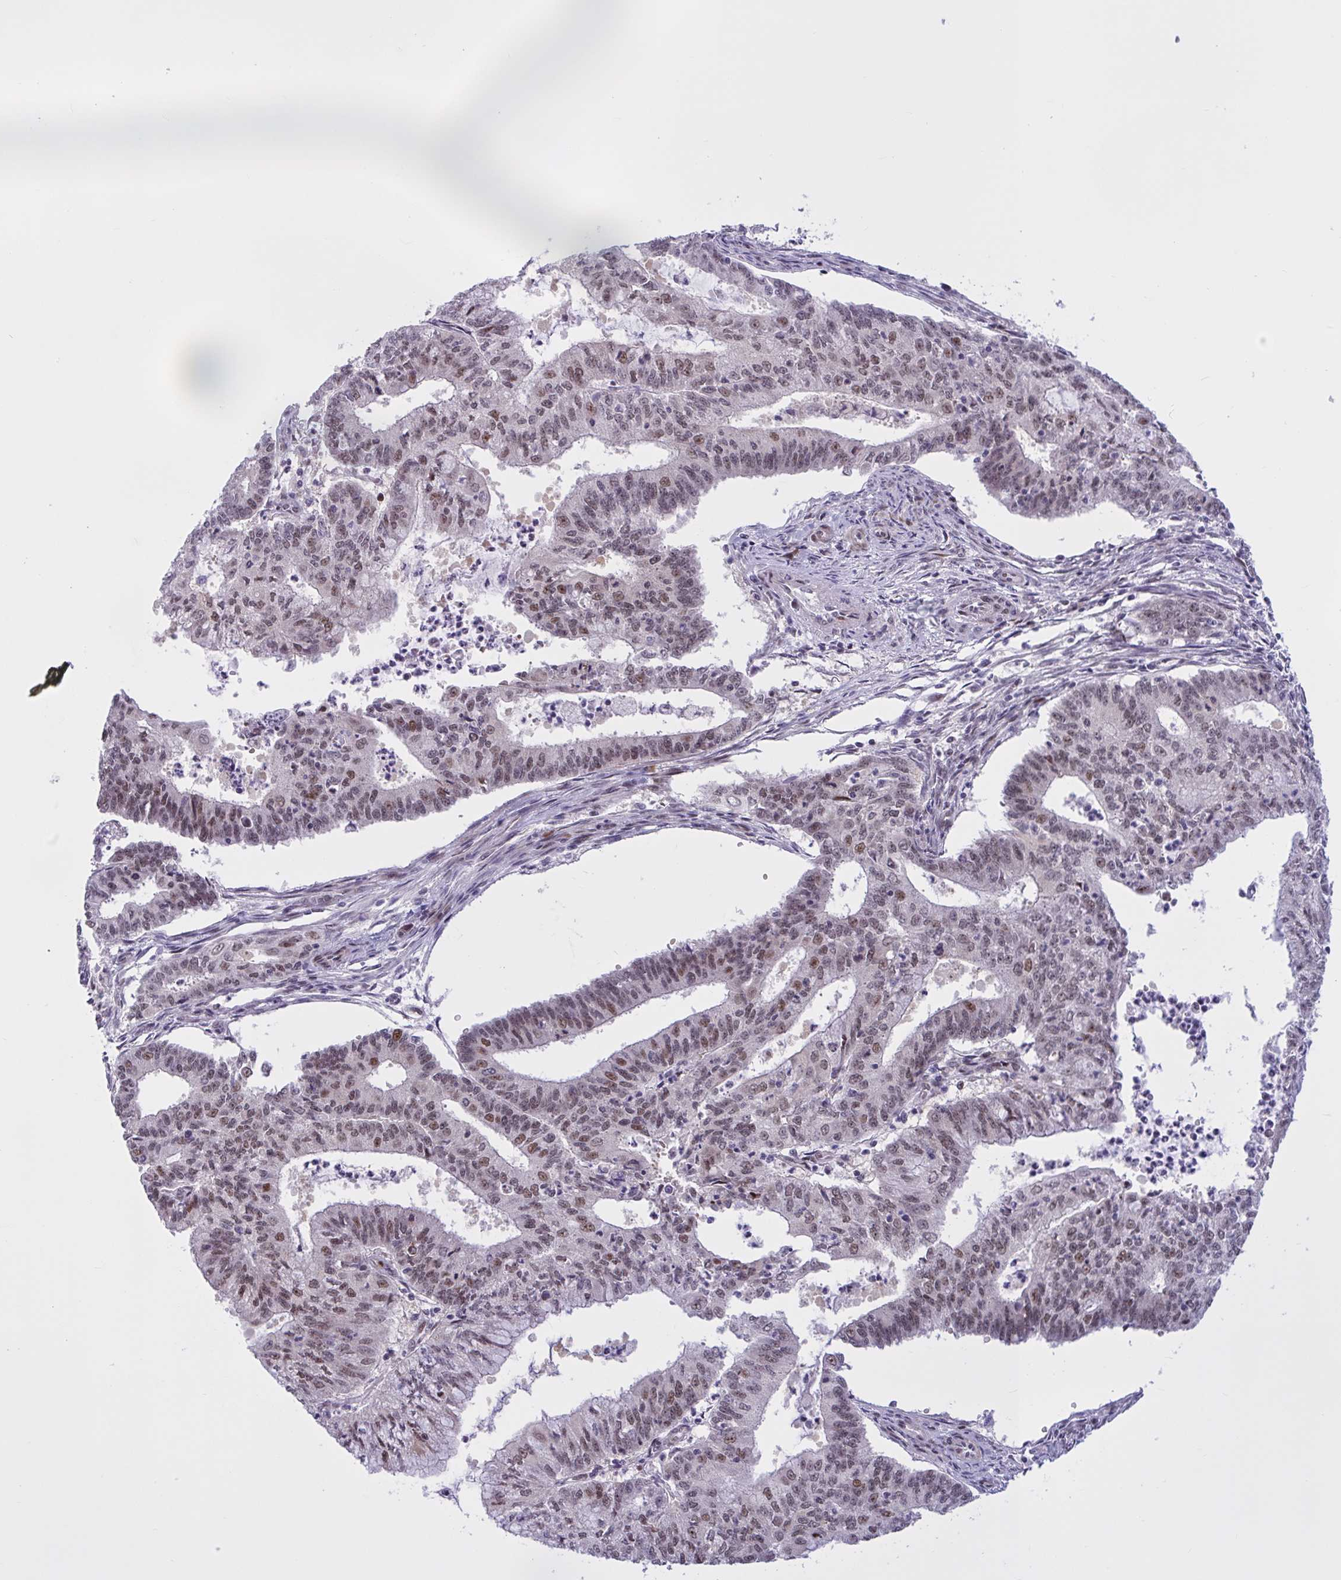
{"staining": {"intensity": "moderate", "quantity": "25%-75%", "location": "nuclear"}, "tissue": "endometrial cancer", "cell_type": "Tumor cells", "image_type": "cancer", "snomed": [{"axis": "morphology", "description": "Adenocarcinoma, NOS"}, {"axis": "topography", "description": "Endometrium"}], "caption": "An immunohistochemistry (IHC) histopathology image of neoplastic tissue is shown. Protein staining in brown highlights moderate nuclear positivity in endometrial cancer (adenocarcinoma) within tumor cells.", "gene": "RBL1", "patient": {"sex": "female", "age": 61}}